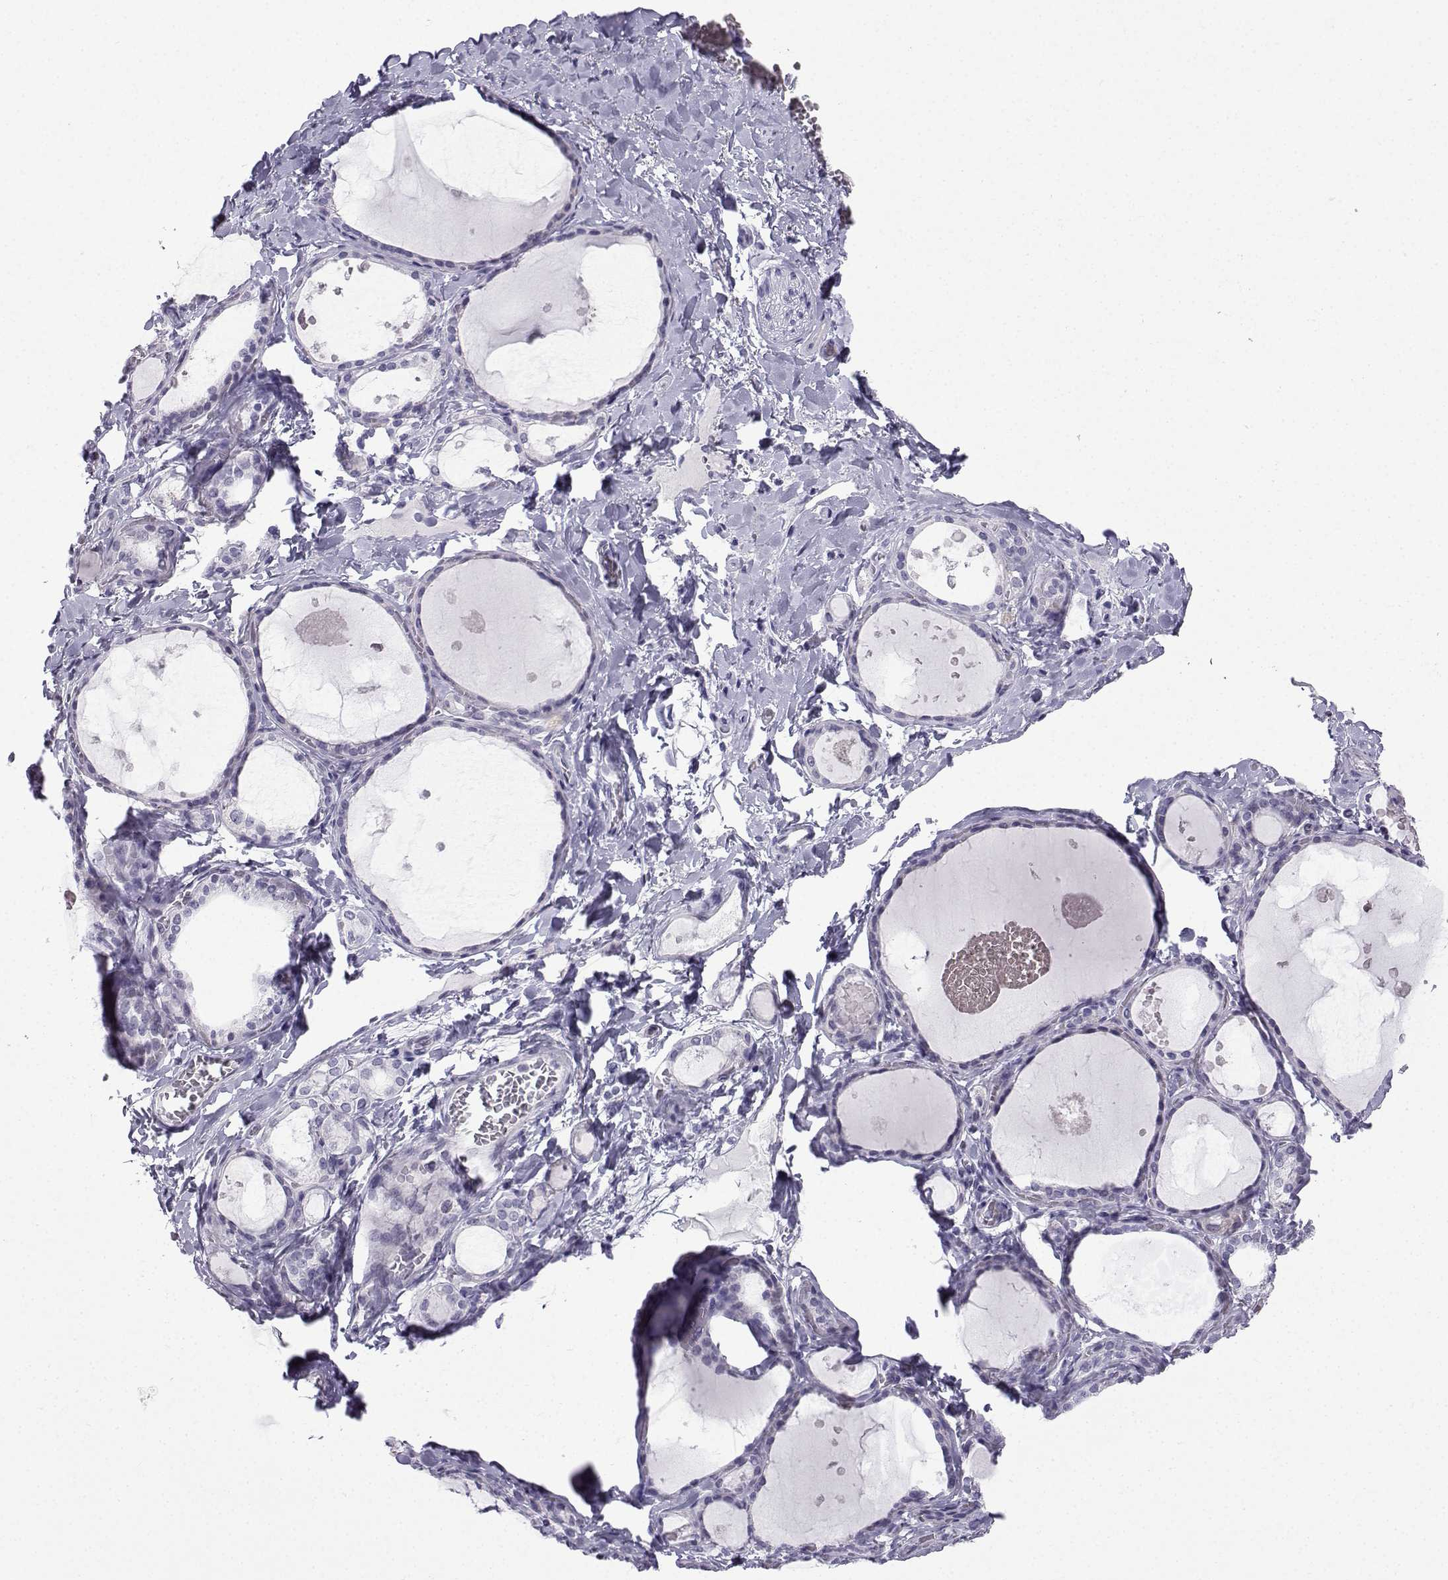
{"staining": {"intensity": "negative", "quantity": "none", "location": "none"}, "tissue": "thyroid gland", "cell_type": "Glandular cells", "image_type": "normal", "snomed": [{"axis": "morphology", "description": "Normal tissue, NOS"}, {"axis": "topography", "description": "Thyroid gland"}], "caption": "An immunohistochemistry (IHC) micrograph of unremarkable thyroid gland is shown. There is no staining in glandular cells of thyroid gland. (DAB (3,3'-diaminobenzidine) immunohistochemistry (IHC) with hematoxylin counter stain).", "gene": "CFAP53", "patient": {"sex": "female", "age": 56}}